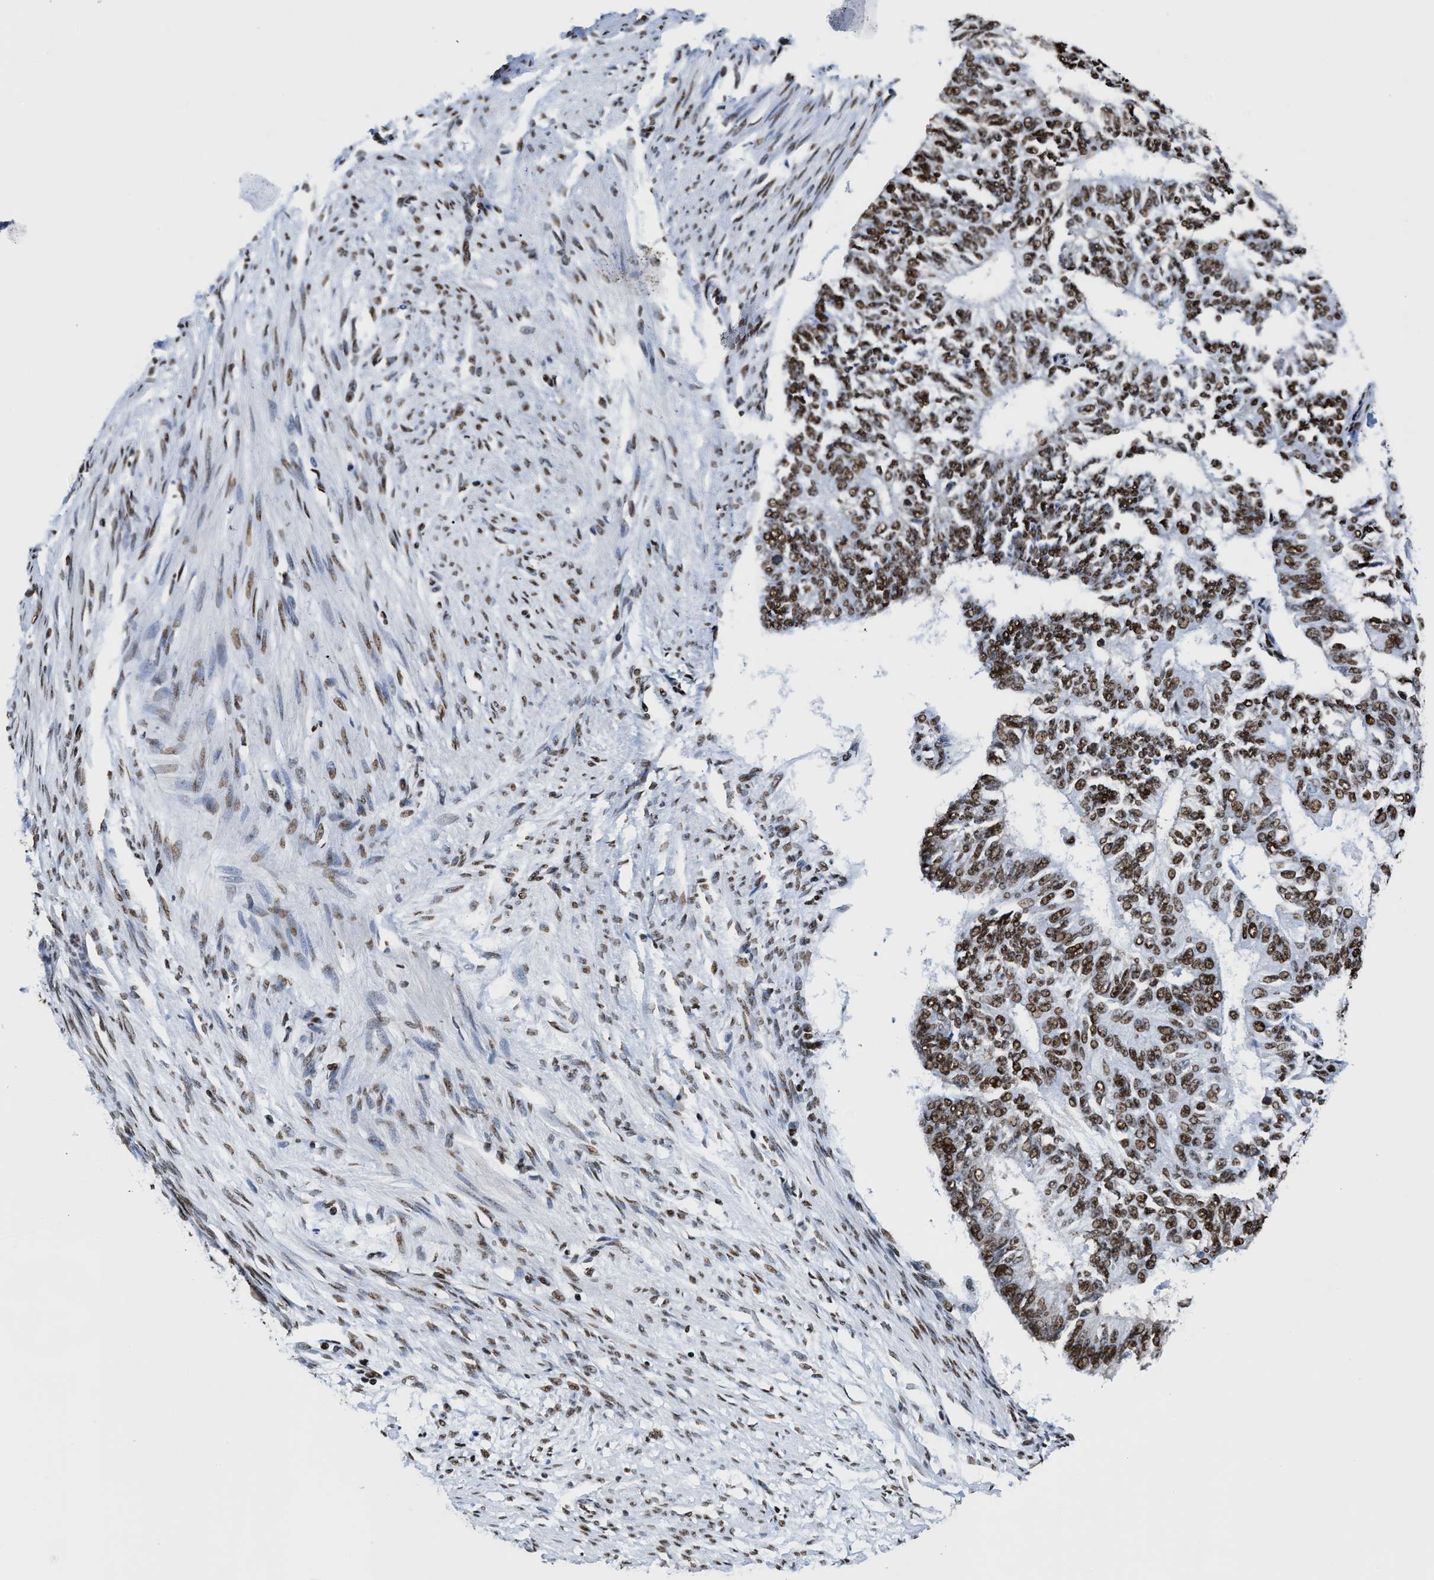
{"staining": {"intensity": "strong", "quantity": ">75%", "location": "nuclear"}, "tissue": "endometrial cancer", "cell_type": "Tumor cells", "image_type": "cancer", "snomed": [{"axis": "morphology", "description": "Adenocarcinoma, NOS"}, {"axis": "topography", "description": "Endometrium"}], "caption": "Endometrial cancer stained for a protein (brown) exhibits strong nuclear positive expression in approximately >75% of tumor cells.", "gene": "SMARCC2", "patient": {"sex": "female", "age": 32}}